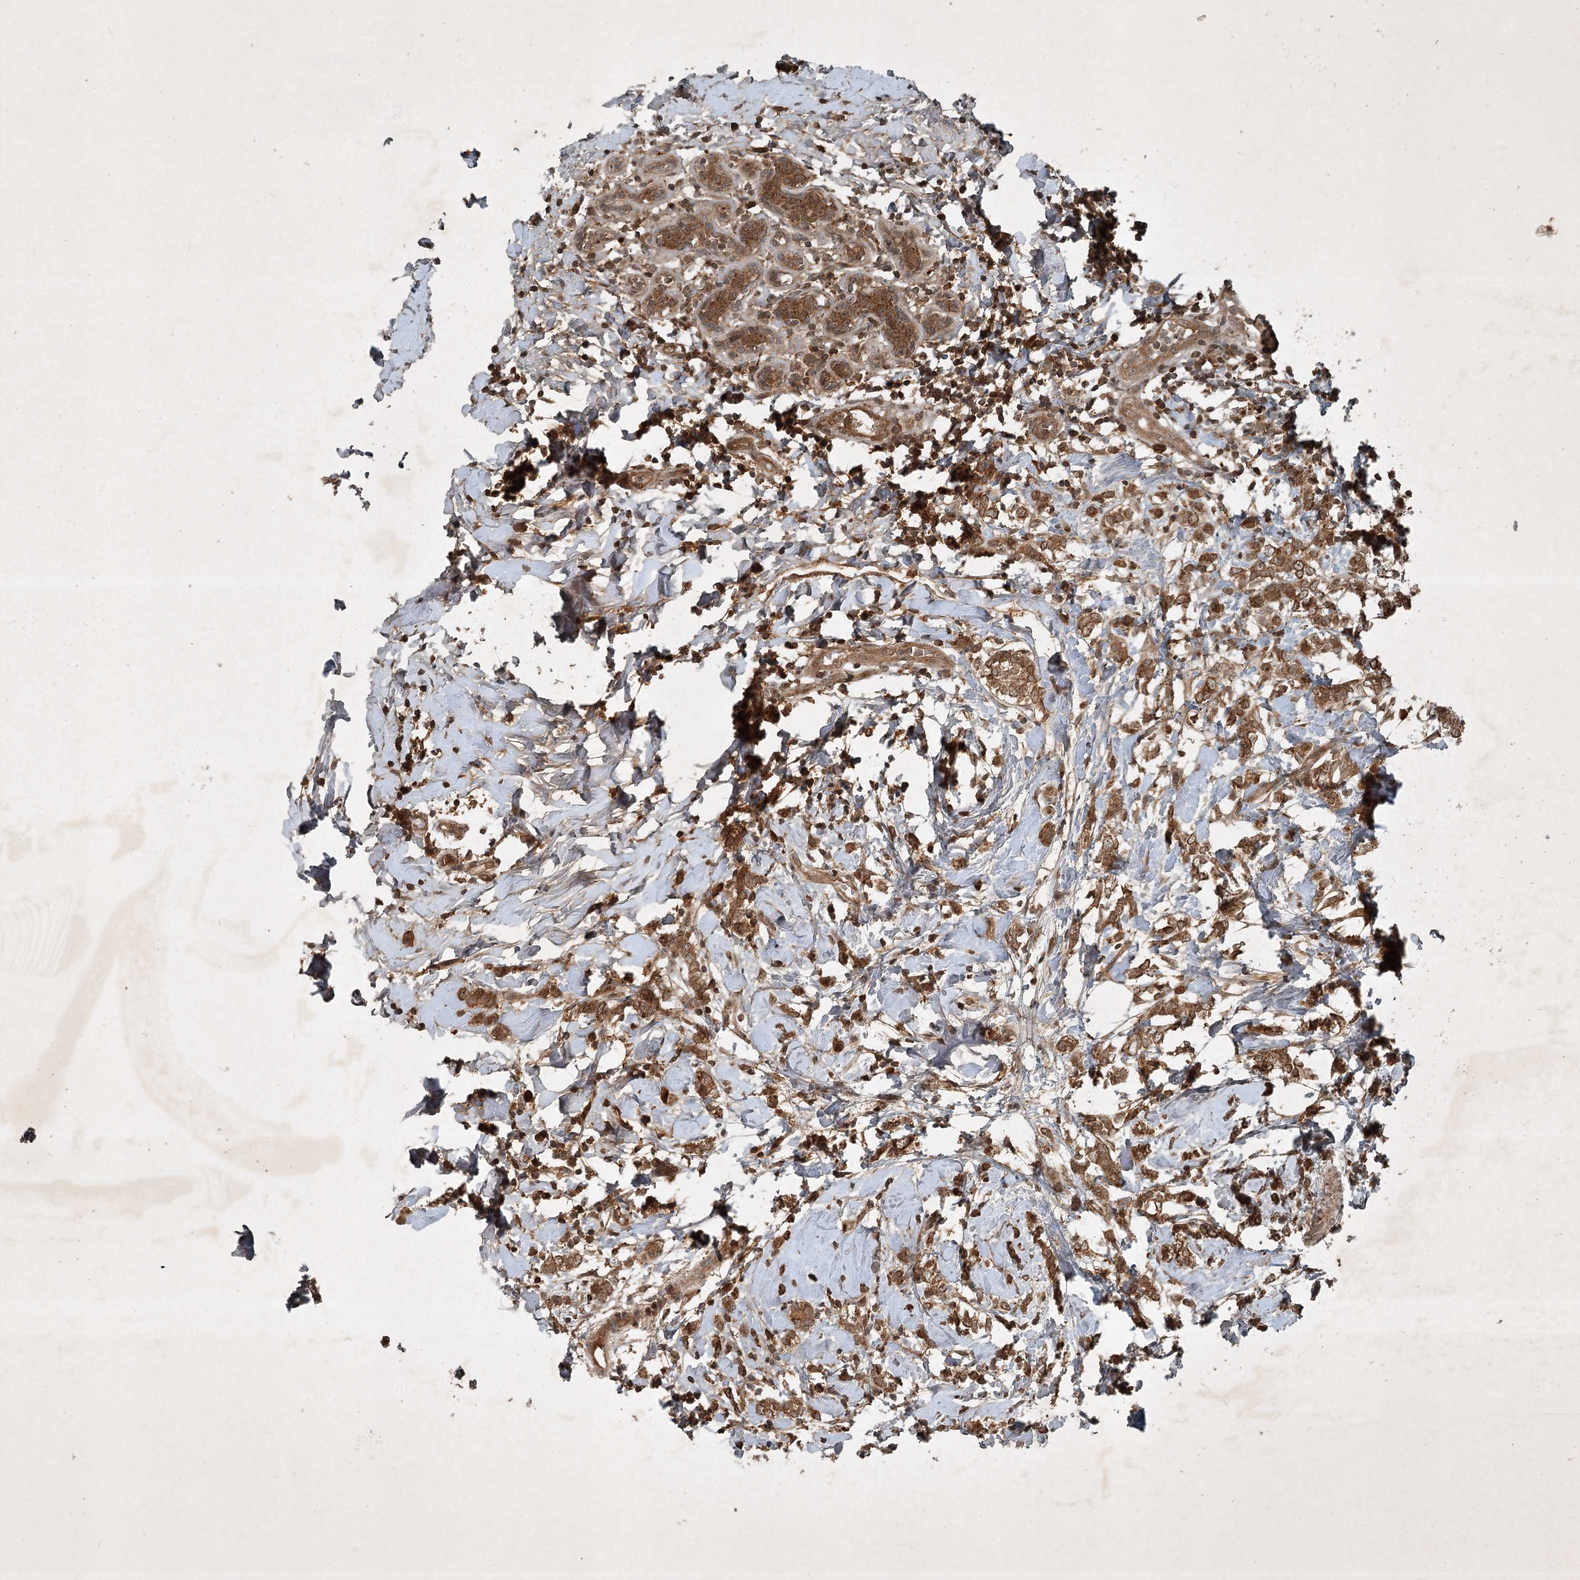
{"staining": {"intensity": "moderate", "quantity": ">75%", "location": "cytoplasmic/membranous"}, "tissue": "breast cancer", "cell_type": "Tumor cells", "image_type": "cancer", "snomed": [{"axis": "morphology", "description": "Normal tissue, NOS"}, {"axis": "morphology", "description": "Lobular carcinoma"}, {"axis": "topography", "description": "Breast"}], "caption": "Breast cancer (lobular carcinoma) stained for a protein reveals moderate cytoplasmic/membranous positivity in tumor cells.", "gene": "UNC93A", "patient": {"sex": "female", "age": 47}}